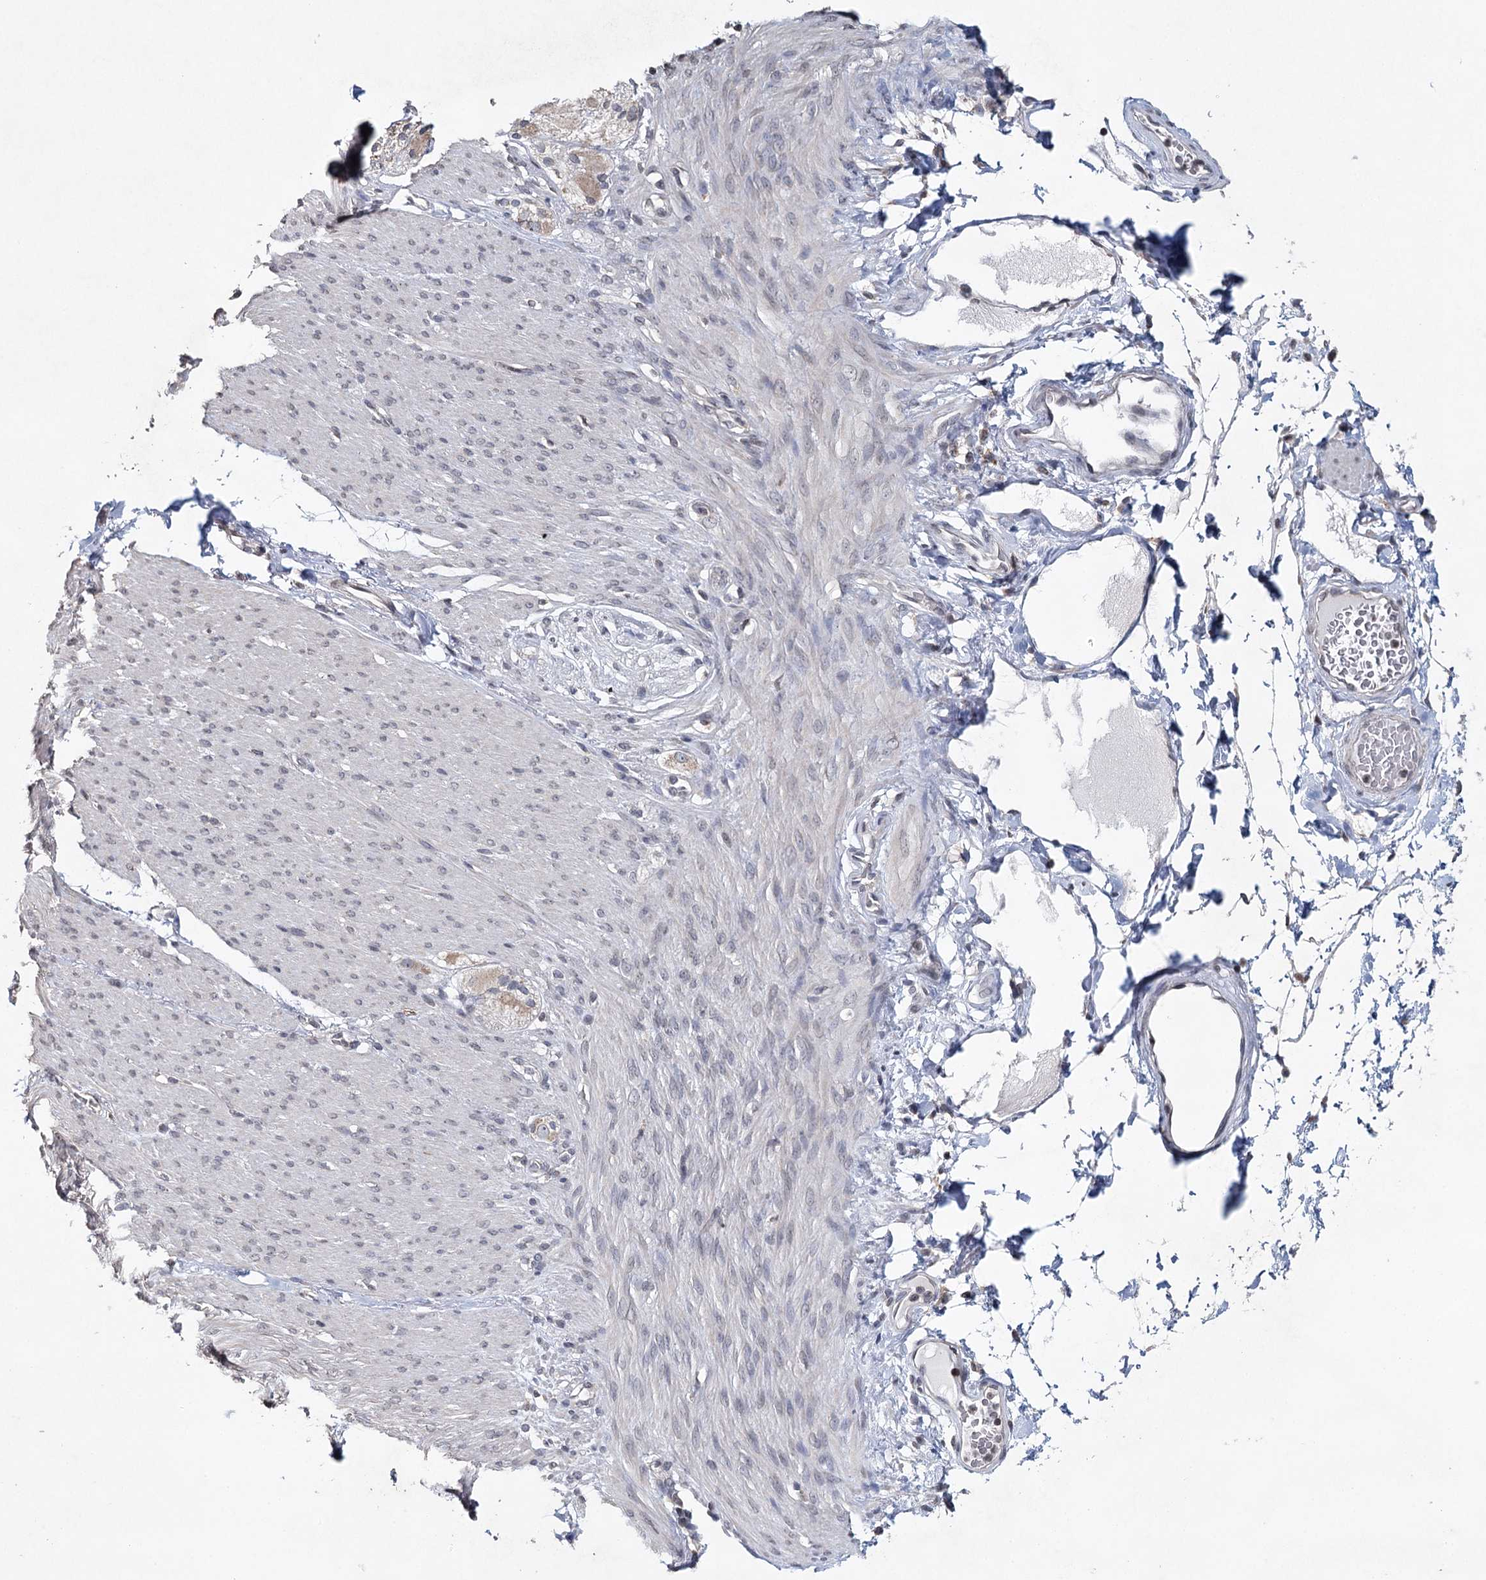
{"staining": {"intensity": "negative", "quantity": "none", "location": "none"}, "tissue": "adipose tissue", "cell_type": "Adipocytes", "image_type": "normal", "snomed": [{"axis": "morphology", "description": "Normal tissue, NOS"}, {"axis": "topography", "description": "Colon"}, {"axis": "topography", "description": "Peripheral nerve tissue"}], "caption": "Human adipose tissue stained for a protein using immunohistochemistry shows no positivity in adipocytes.", "gene": "ICOS", "patient": {"sex": "female", "age": 61}}